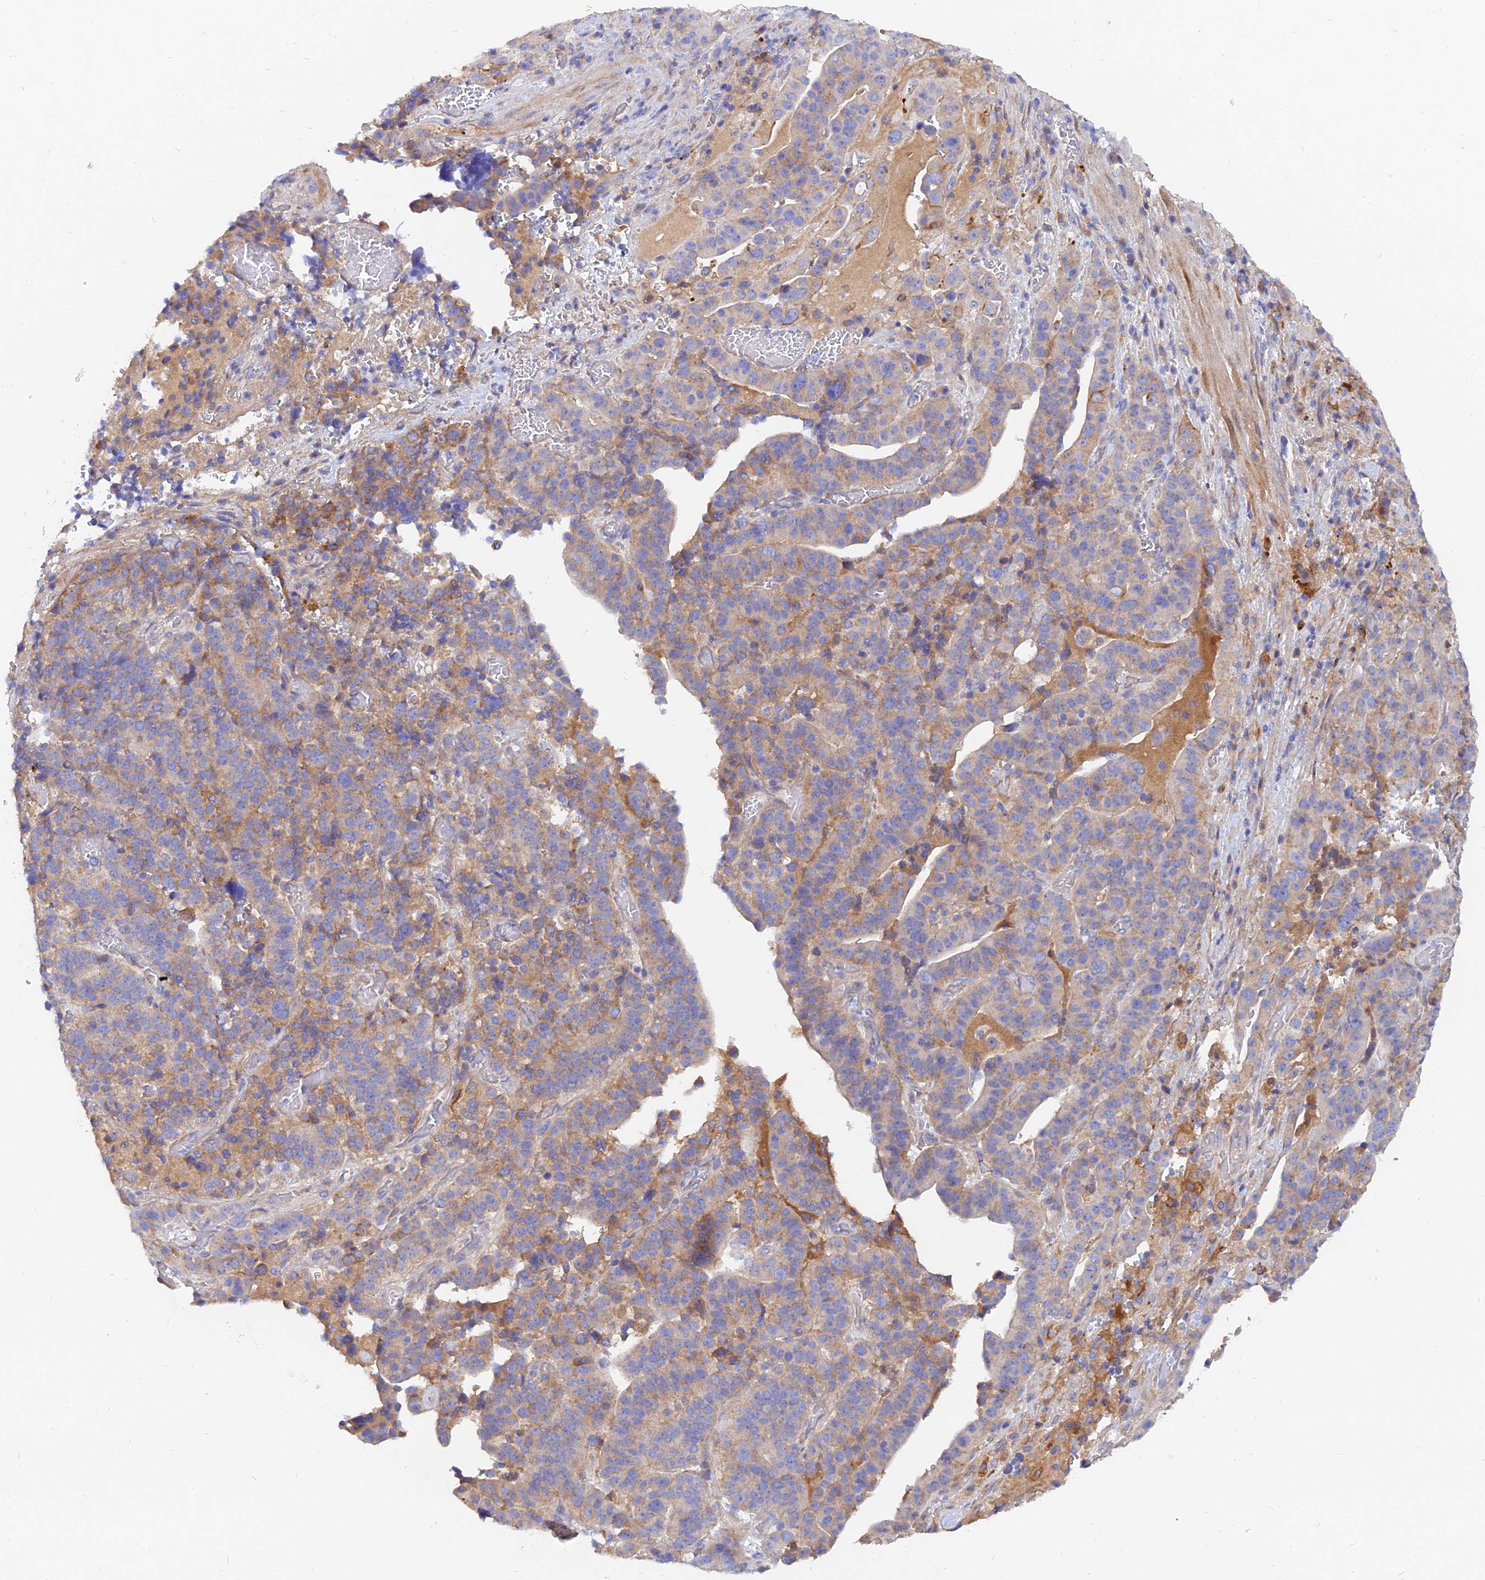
{"staining": {"intensity": "moderate", "quantity": "<25%", "location": "cytoplasmic/membranous"}, "tissue": "stomach cancer", "cell_type": "Tumor cells", "image_type": "cancer", "snomed": [{"axis": "morphology", "description": "Adenocarcinoma, NOS"}, {"axis": "topography", "description": "Stomach"}], "caption": "Human stomach adenocarcinoma stained with a brown dye displays moderate cytoplasmic/membranous positive positivity in approximately <25% of tumor cells.", "gene": "MROH1", "patient": {"sex": "male", "age": 48}}